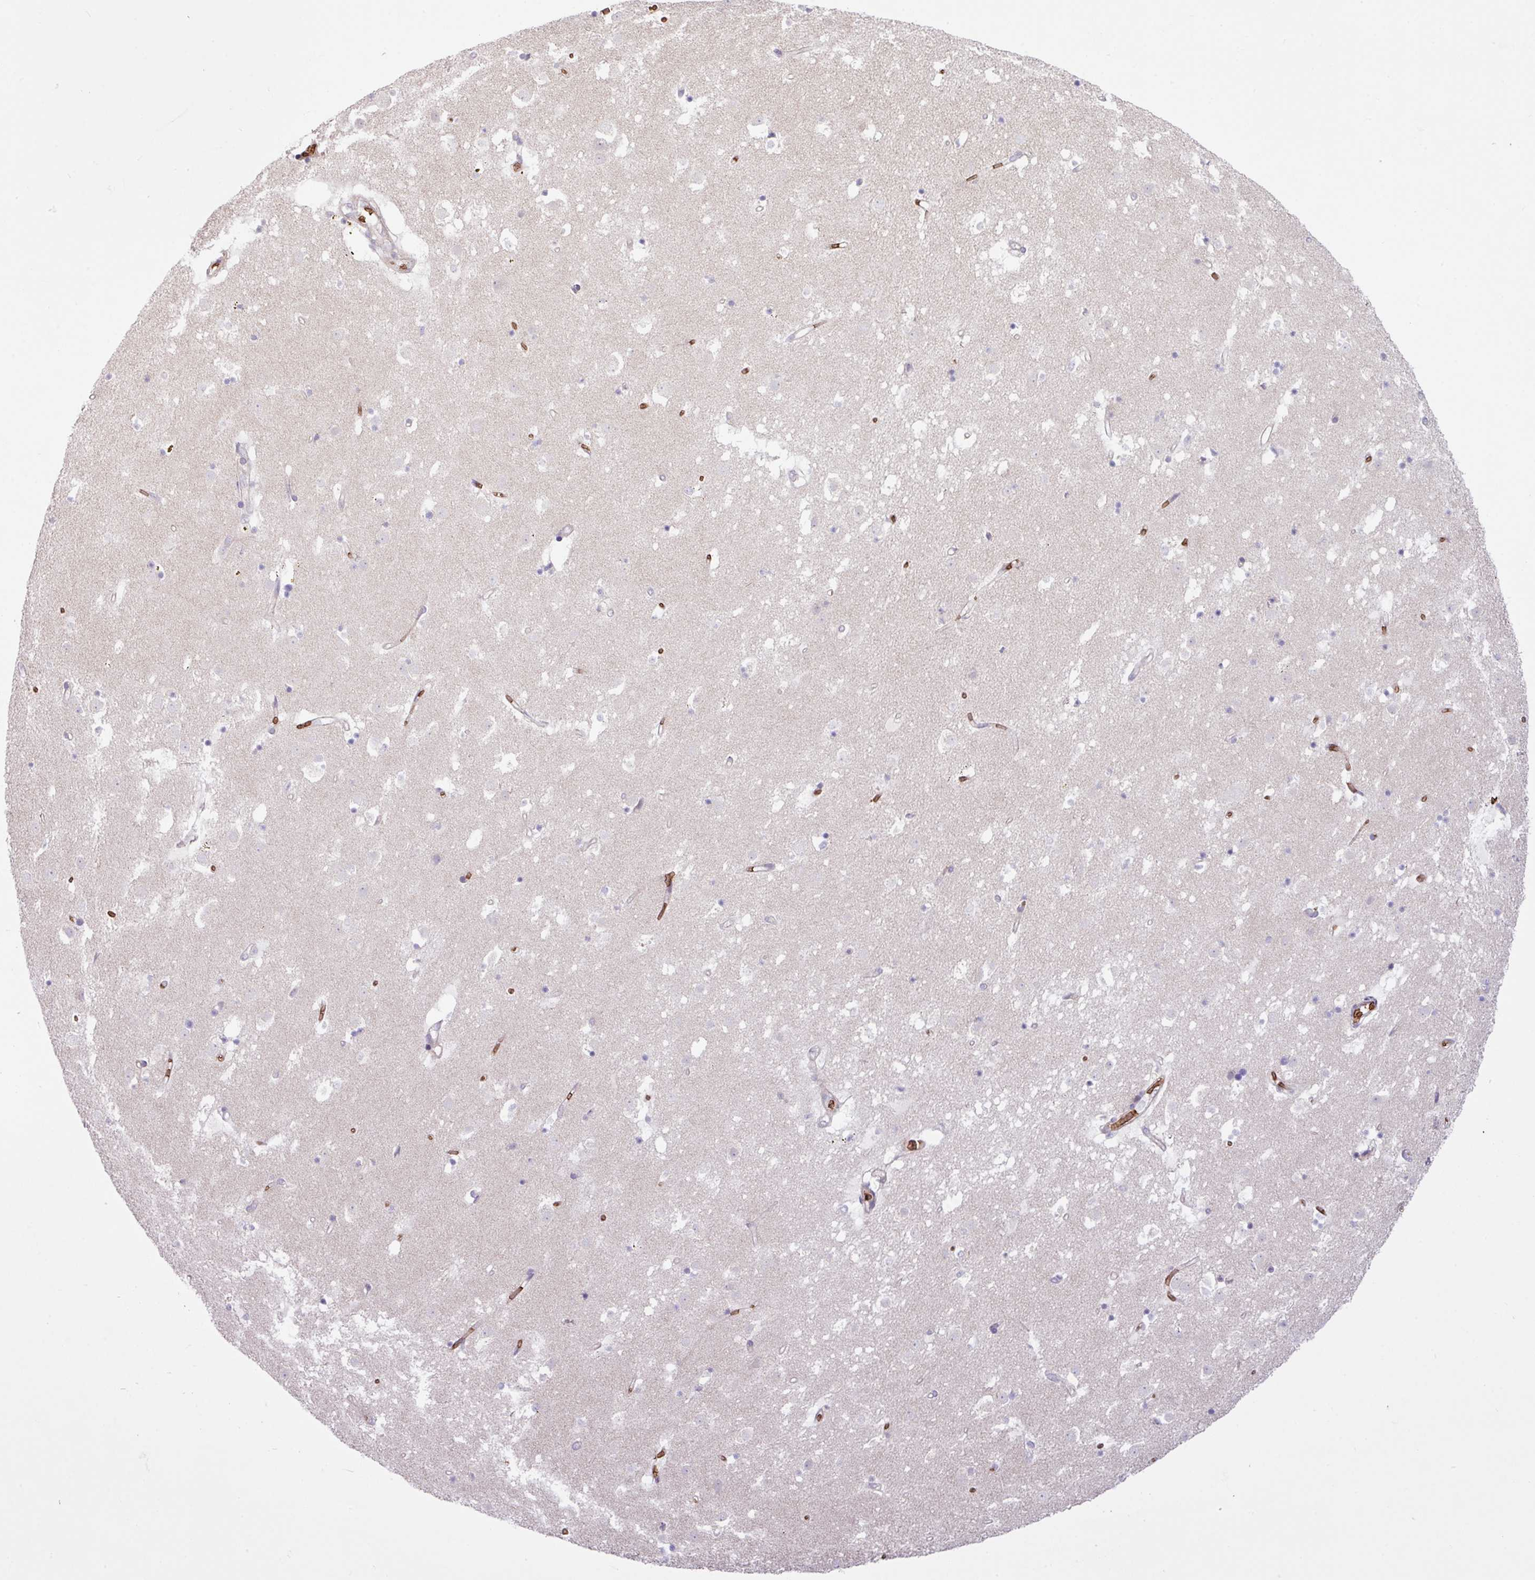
{"staining": {"intensity": "negative", "quantity": "none", "location": "none"}, "tissue": "caudate", "cell_type": "Glial cells", "image_type": "normal", "snomed": [{"axis": "morphology", "description": "Normal tissue, NOS"}, {"axis": "topography", "description": "Lateral ventricle wall"}], "caption": "DAB (3,3'-diaminobenzidine) immunohistochemical staining of benign caudate displays no significant positivity in glial cells. Nuclei are stained in blue.", "gene": "RAD21L1", "patient": {"sex": "male", "age": 58}}